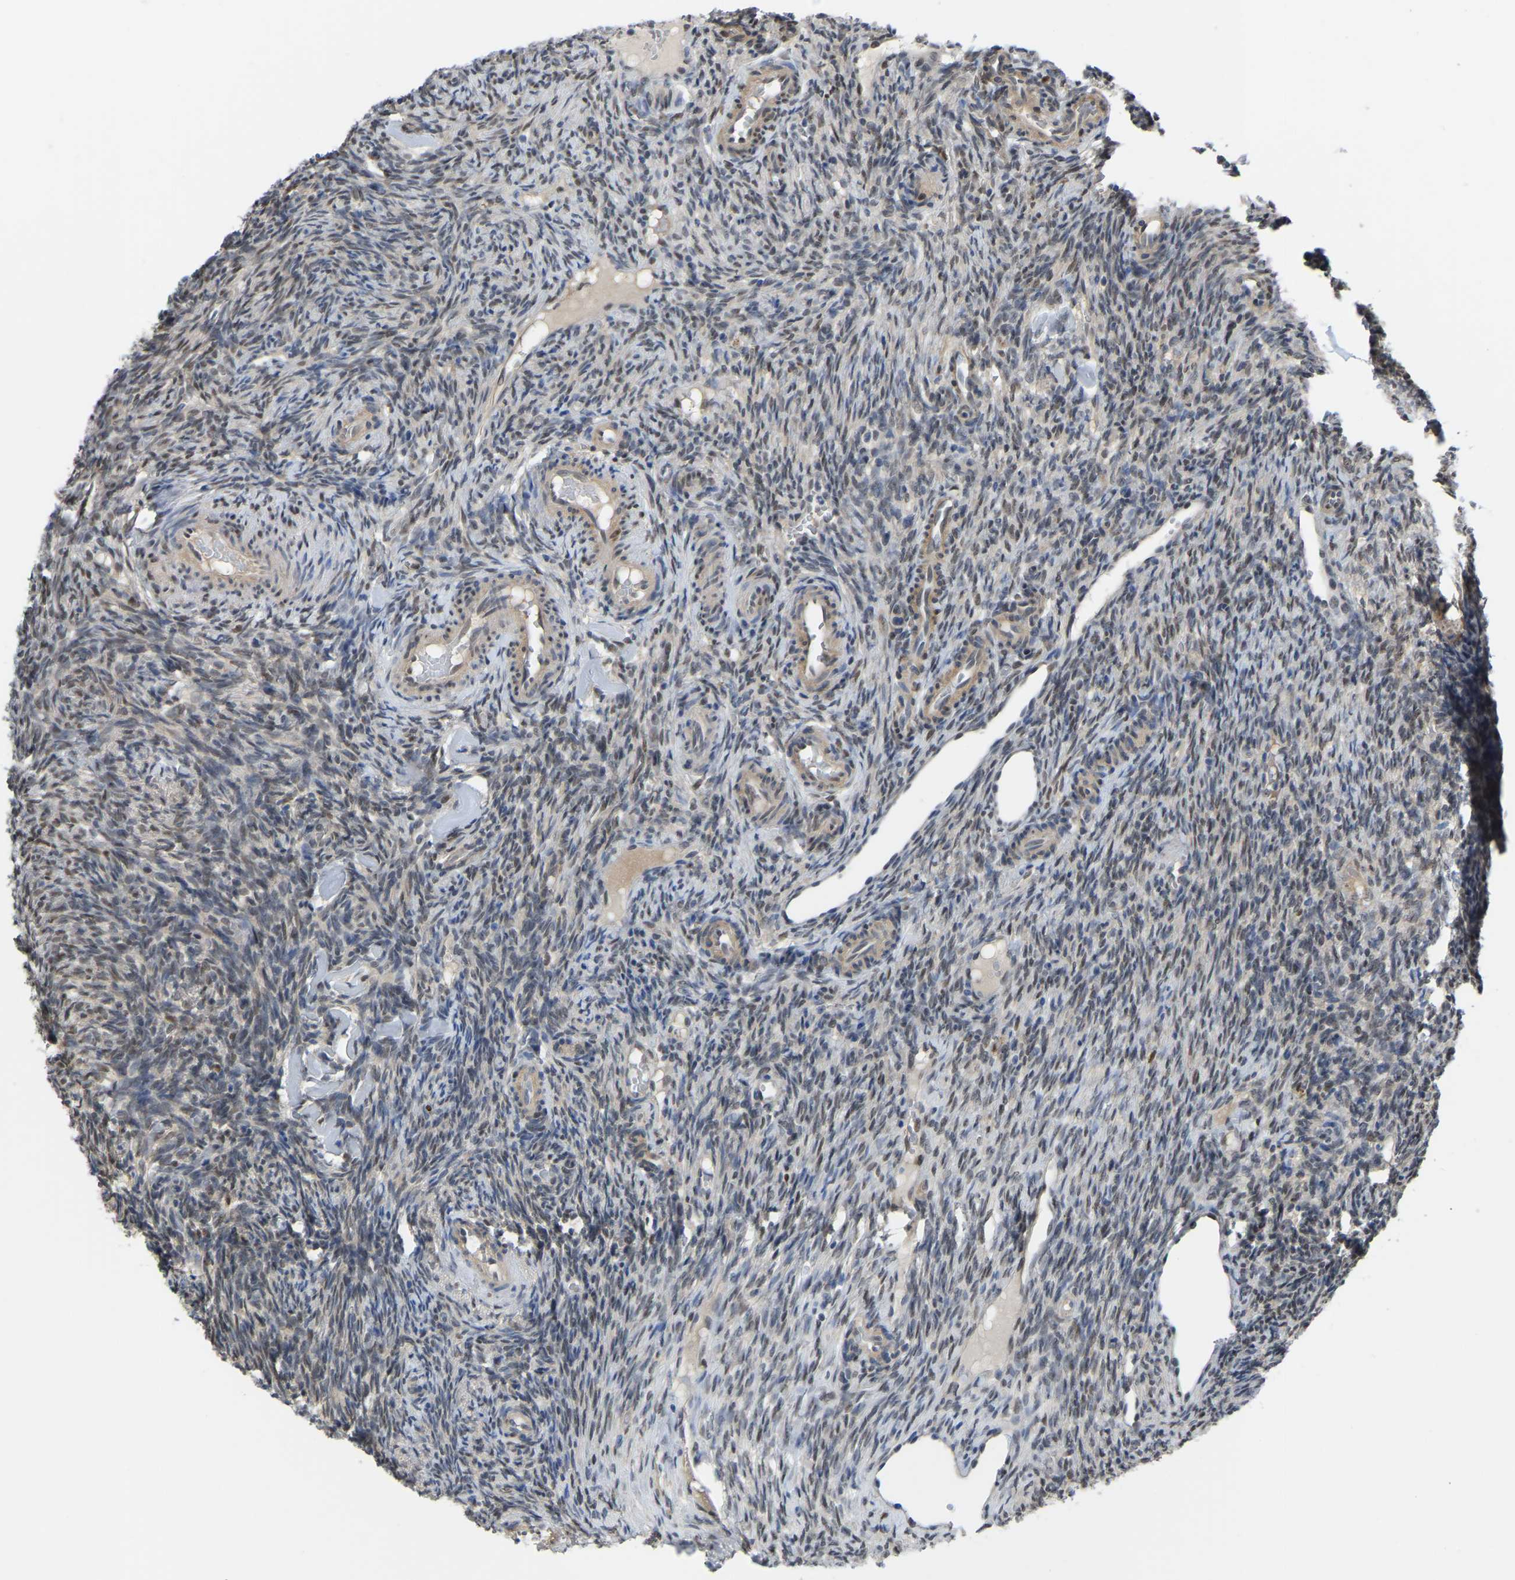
{"staining": {"intensity": "weak", "quantity": ">75%", "location": "cytoplasmic/membranous"}, "tissue": "ovary", "cell_type": "Follicle cells", "image_type": "normal", "snomed": [{"axis": "morphology", "description": "Normal tissue, NOS"}, {"axis": "topography", "description": "Ovary"}], "caption": "High-magnification brightfield microscopy of normal ovary stained with DAB (brown) and counterstained with hematoxylin (blue). follicle cells exhibit weak cytoplasmic/membranous expression is identified in about>75% of cells. The staining is performed using DAB (3,3'-diaminobenzidine) brown chromogen to label protein expression. The nuclei are counter-stained blue using hematoxylin.", "gene": "KLRG2", "patient": {"sex": "female", "age": 41}}